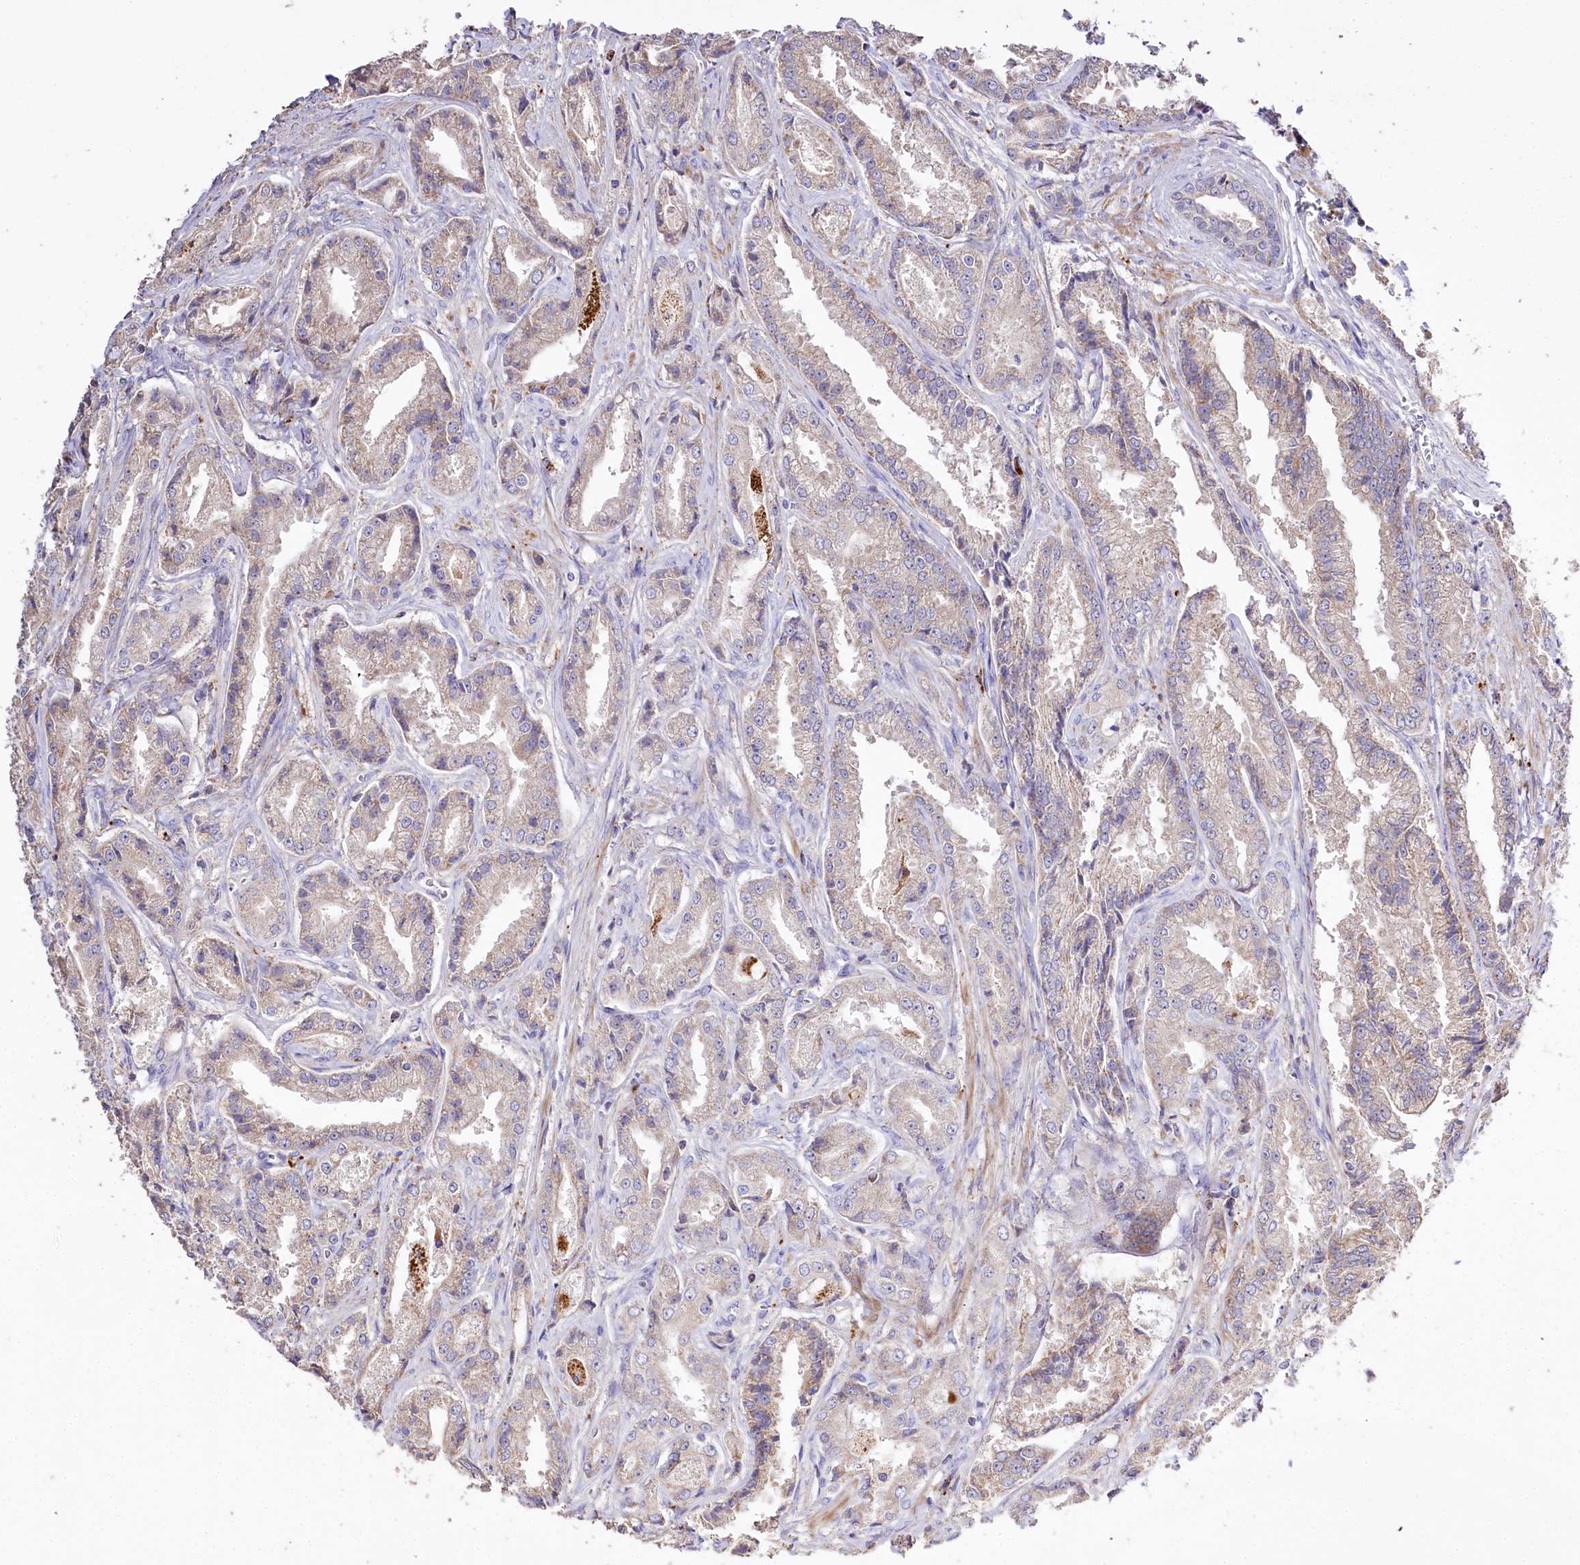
{"staining": {"intensity": "weak", "quantity": "25%-75%", "location": "cytoplasmic/membranous"}, "tissue": "prostate cancer", "cell_type": "Tumor cells", "image_type": "cancer", "snomed": [{"axis": "morphology", "description": "Adenocarcinoma, High grade"}, {"axis": "topography", "description": "Prostate"}], "caption": "Immunohistochemistry (DAB (3,3'-diaminobenzidine)) staining of prostate cancer reveals weak cytoplasmic/membranous protein staining in about 25%-75% of tumor cells.", "gene": "PTER", "patient": {"sex": "male", "age": 72}}